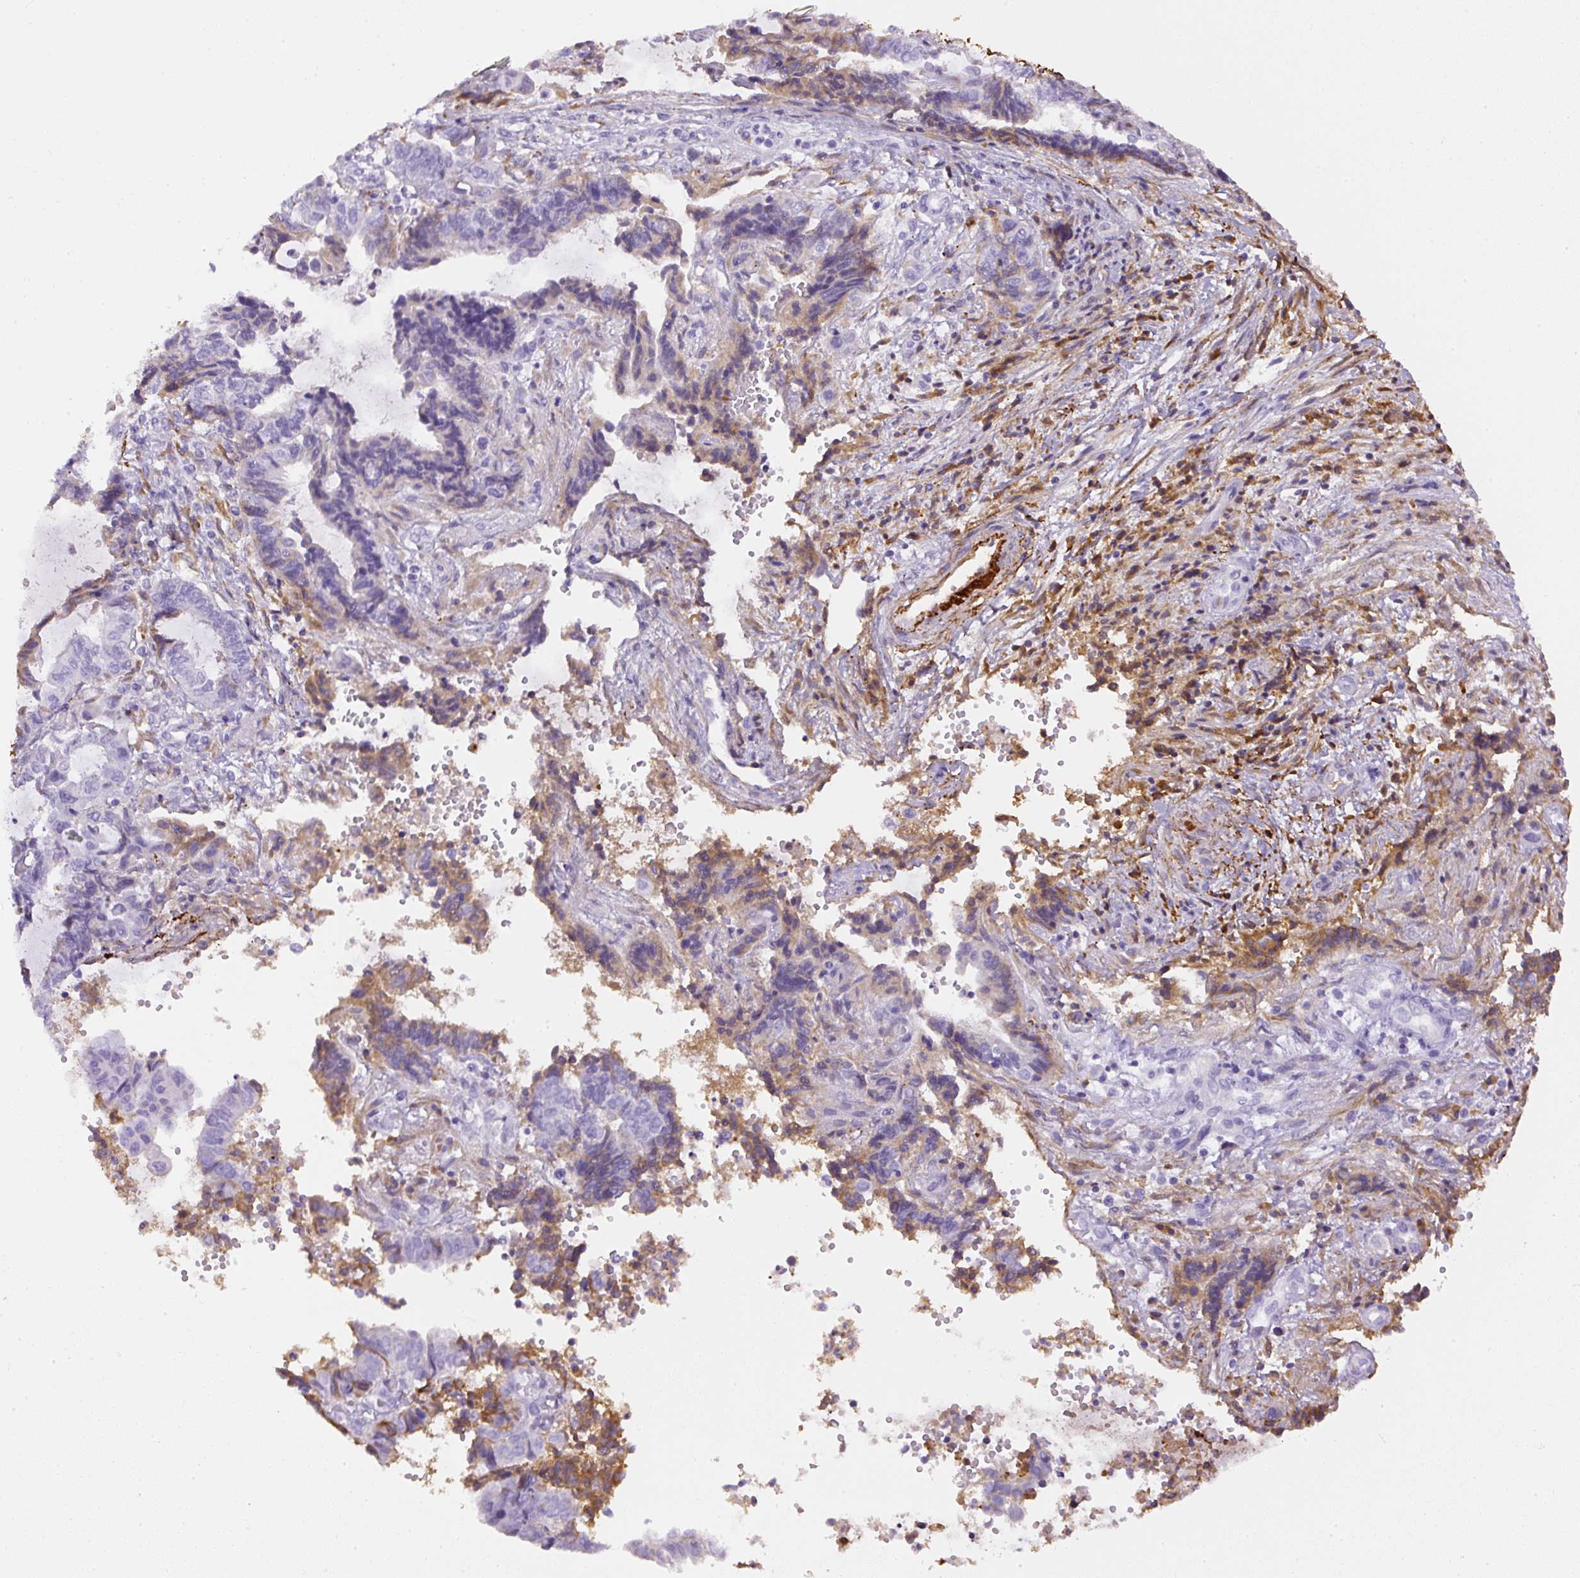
{"staining": {"intensity": "weak", "quantity": "<25%", "location": "cytoplasmic/membranous"}, "tissue": "endometrial cancer", "cell_type": "Tumor cells", "image_type": "cancer", "snomed": [{"axis": "morphology", "description": "Adenocarcinoma, NOS"}, {"axis": "topography", "description": "Uterus"}, {"axis": "topography", "description": "Endometrium"}], "caption": "Immunohistochemical staining of human adenocarcinoma (endometrial) displays no significant expression in tumor cells.", "gene": "APCS", "patient": {"sex": "female", "age": 70}}